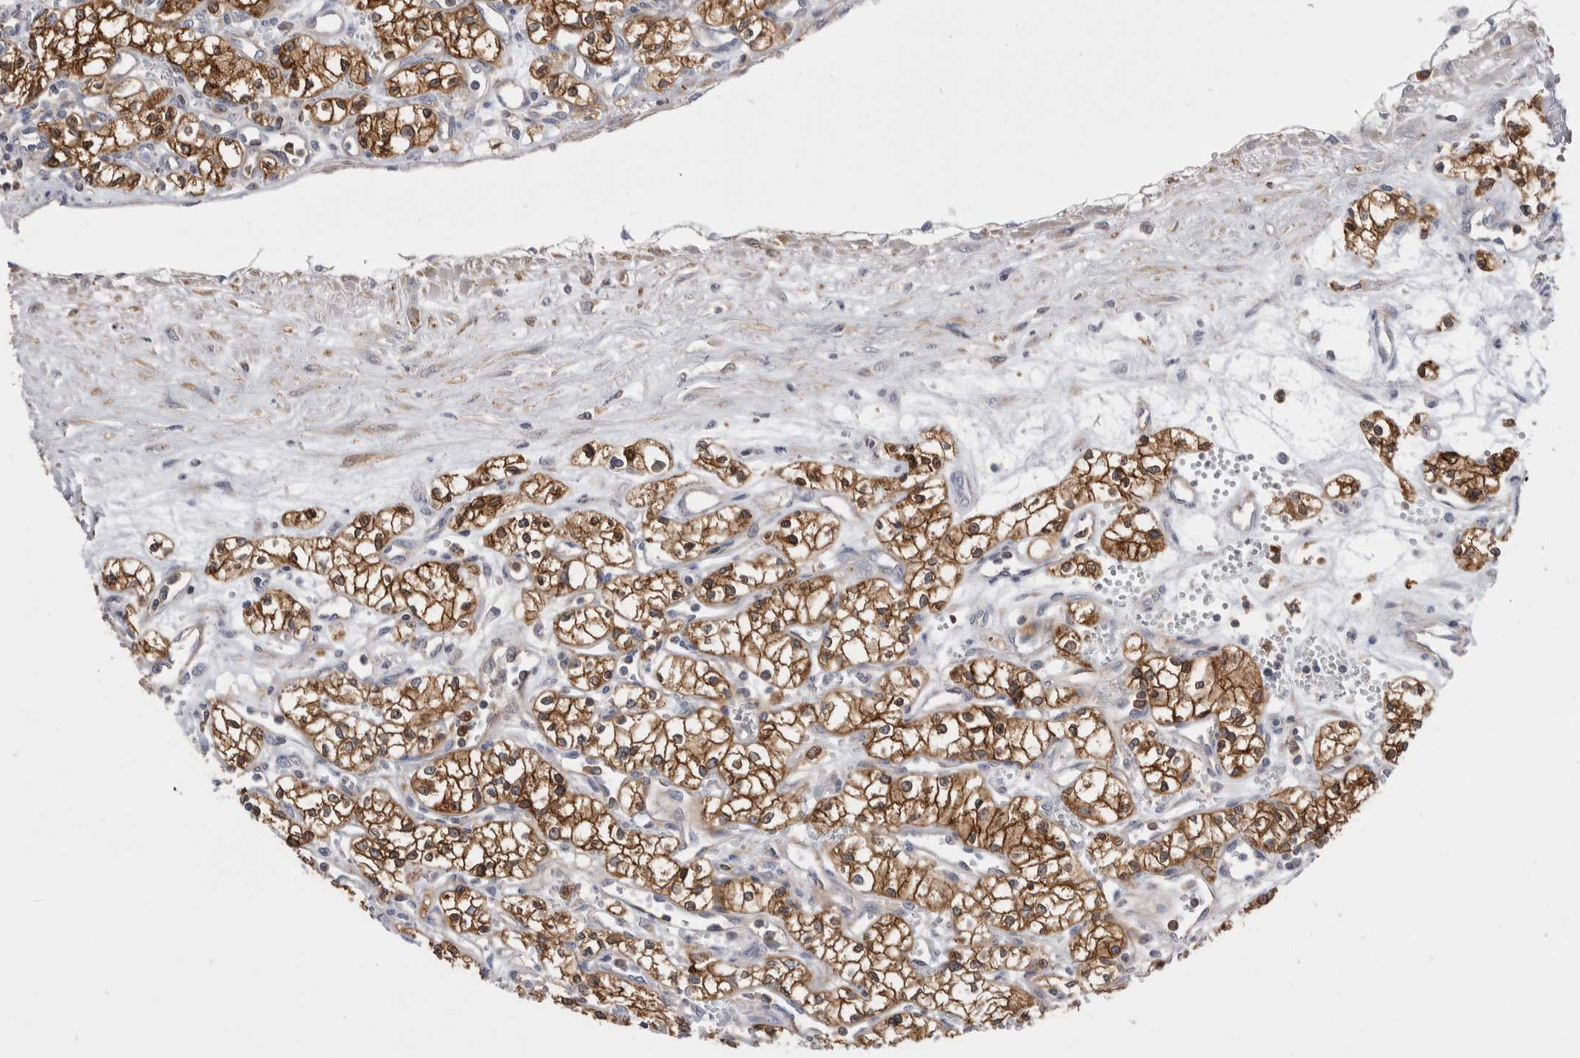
{"staining": {"intensity": "strong", "quantity": ">75%", "location": "cytoplasmic/membranous"}, "tissue": "renal cancer", "cell_type": "Tumor cells", "image_type": "cancer", "snomed": [{"axis": "morphology", "description": "Adenocarcinoma, NOS"}, {"axis": "topography", "description": "Kidney"}], "caption": "Brown immunohistochemical staining in human adenocarcinoma (renal) shows strong cytoplasmic/membranous expression in approximately >75% of tumor cells.", "gene": "RAB11FIP1", "patient": {"sex": "male", "age": 59}}